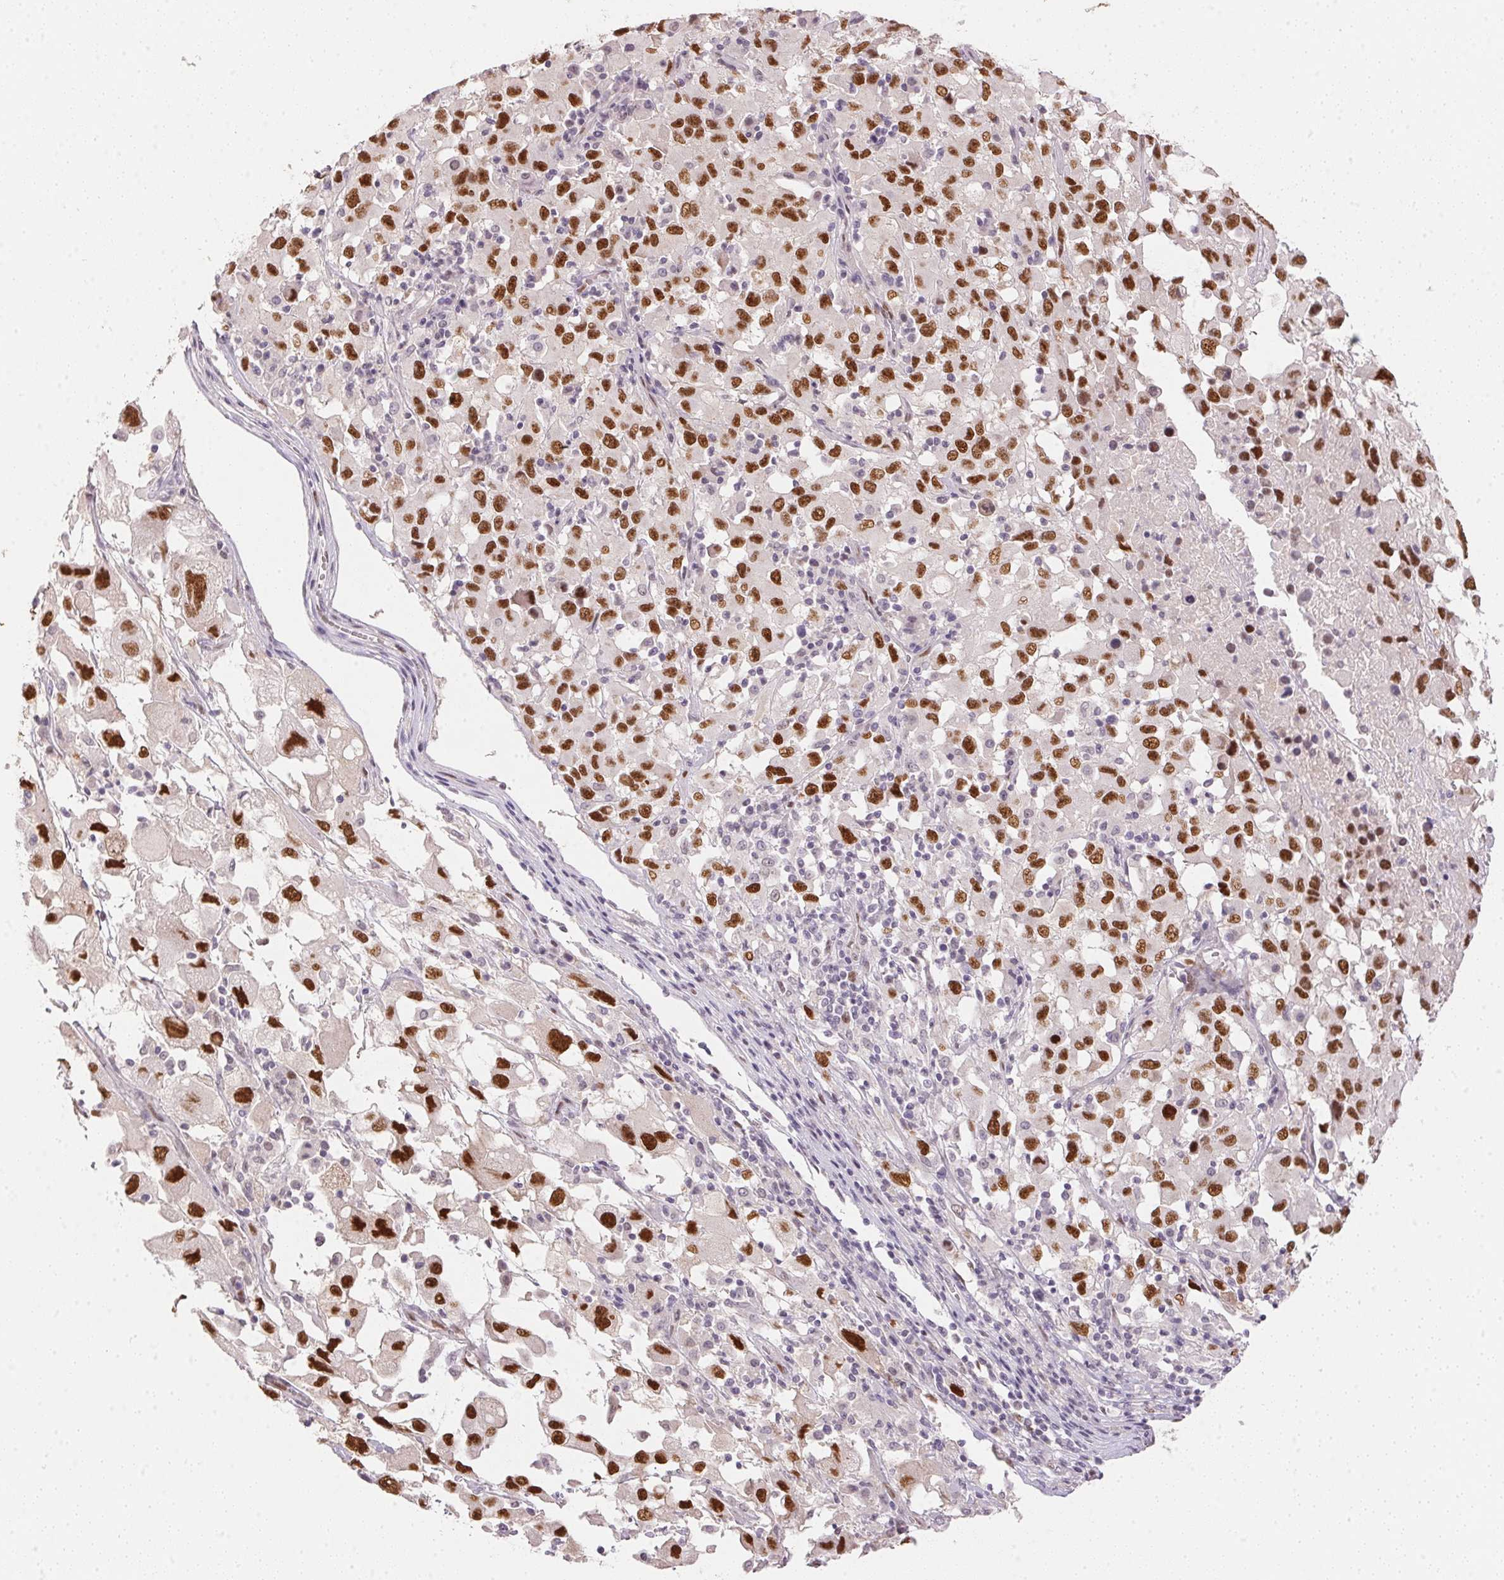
{"staining": {"intensity": "strong", "quantity": ">75%", "location": "nuclear"}, "tissue": "melanoma", "cell_type": "Tumor cells", "image_type": "cancer", "snomed": [{"axis": "morphology", "description": "Malignant melanoma, Metastatic site"}, {"axis": "topography", "description": "Soft tissue"}], "caption": "Malignant melanoma (metastatic site) stained for a protein demonstrates strong nuclear positivity in tumor cells.", "gene": "POLR3G", "patient": {"sex": "male", "age": 50}}